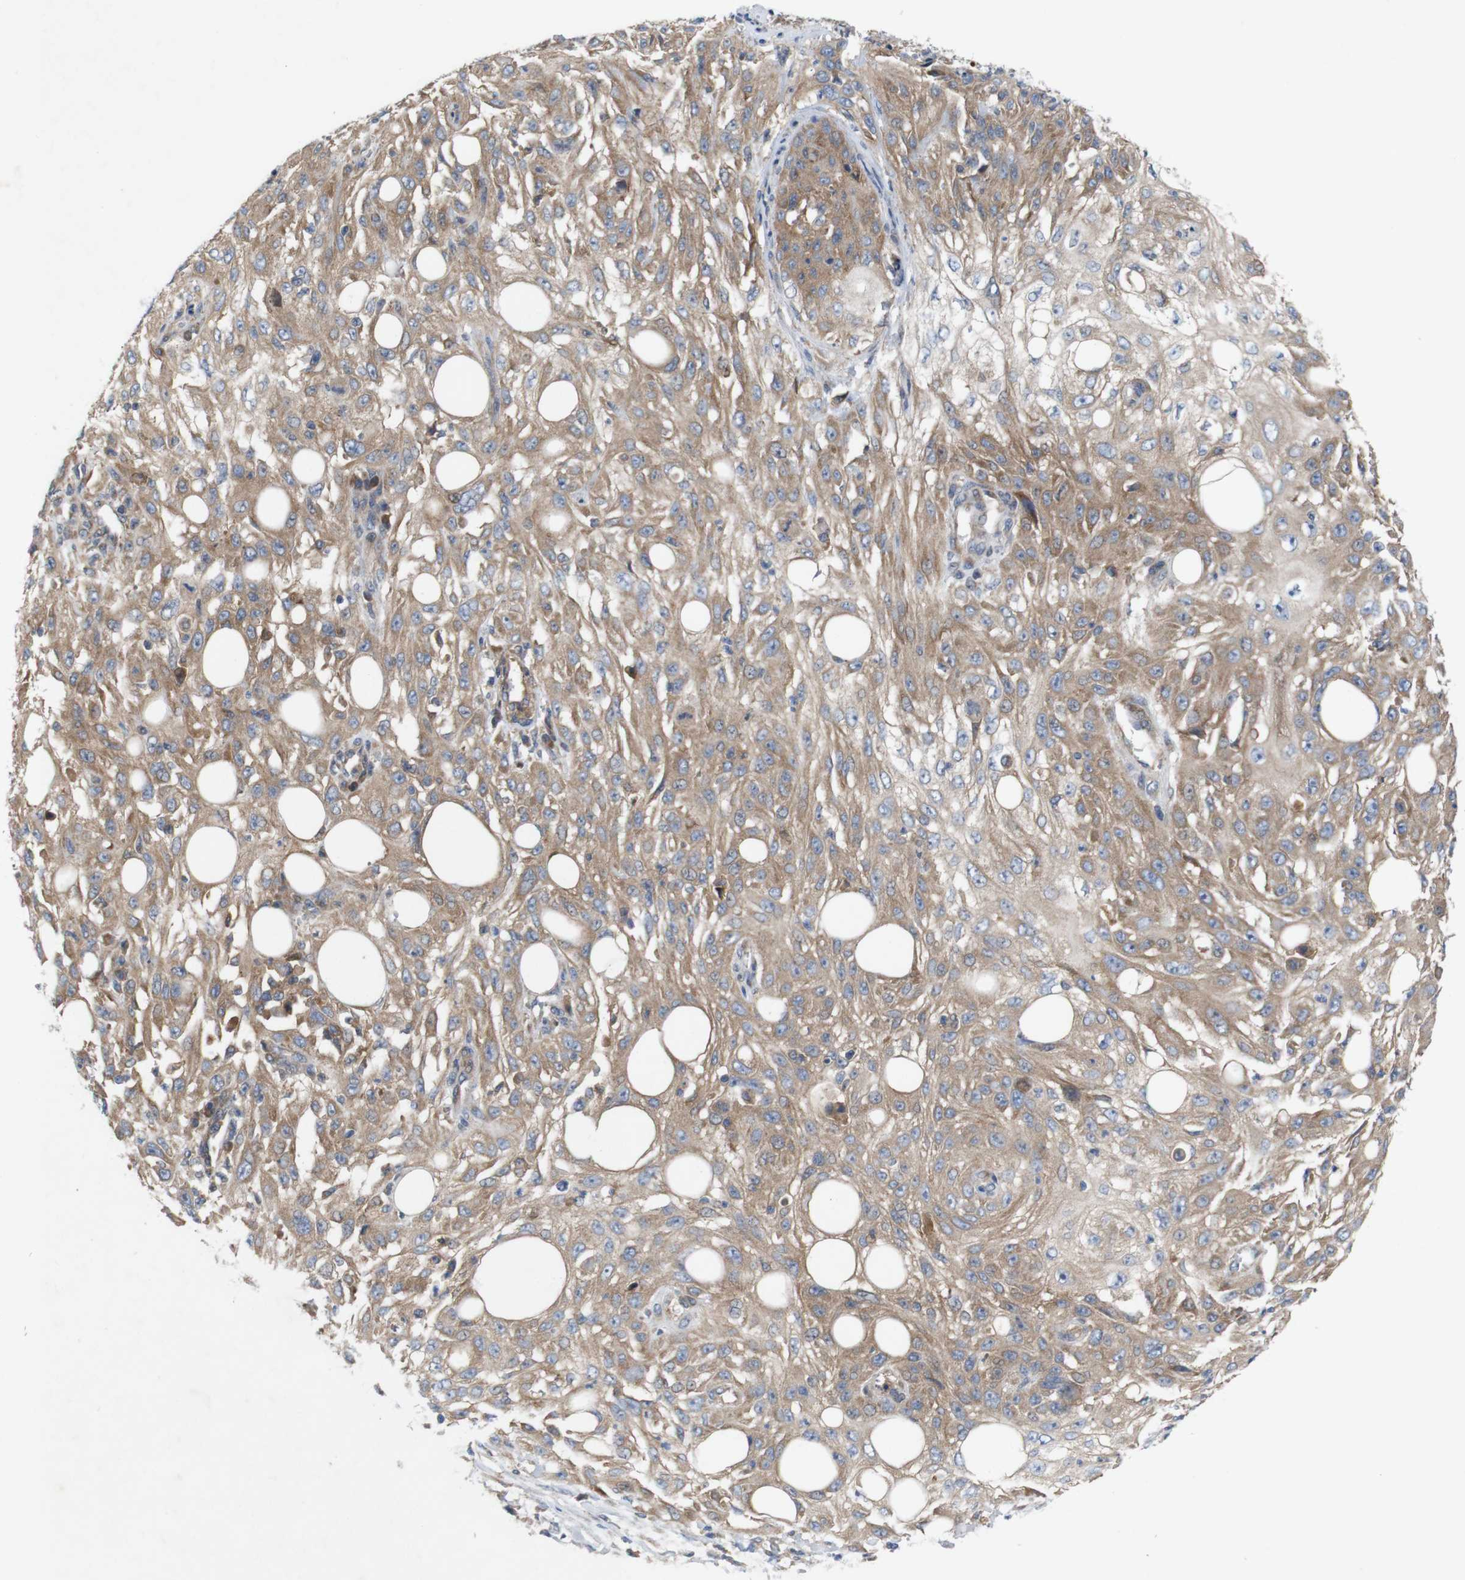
{"staining": {"intensity": "moderate", "quantity": ">75%", "location": "cytoplasmic/membranous"}, "tissue": "skin cancer", "cell_type": "Tumor cells", "image_type": "cancer", "snomed": [{"axis": "morphology", "description": "Squamous cell carcinoma, NOS"}, {"axis": "topography", "description": "Skin"}], "caption": "Immunohistochemical staining of skin cancer (squamous cell carcinoma) exhibits medium levels of moderate cytoplasmic/membranous protein expression in about >75% of tumor cells.", "gene": "SIGLEC8", "patient": {"sex": "male", "age": 75}}